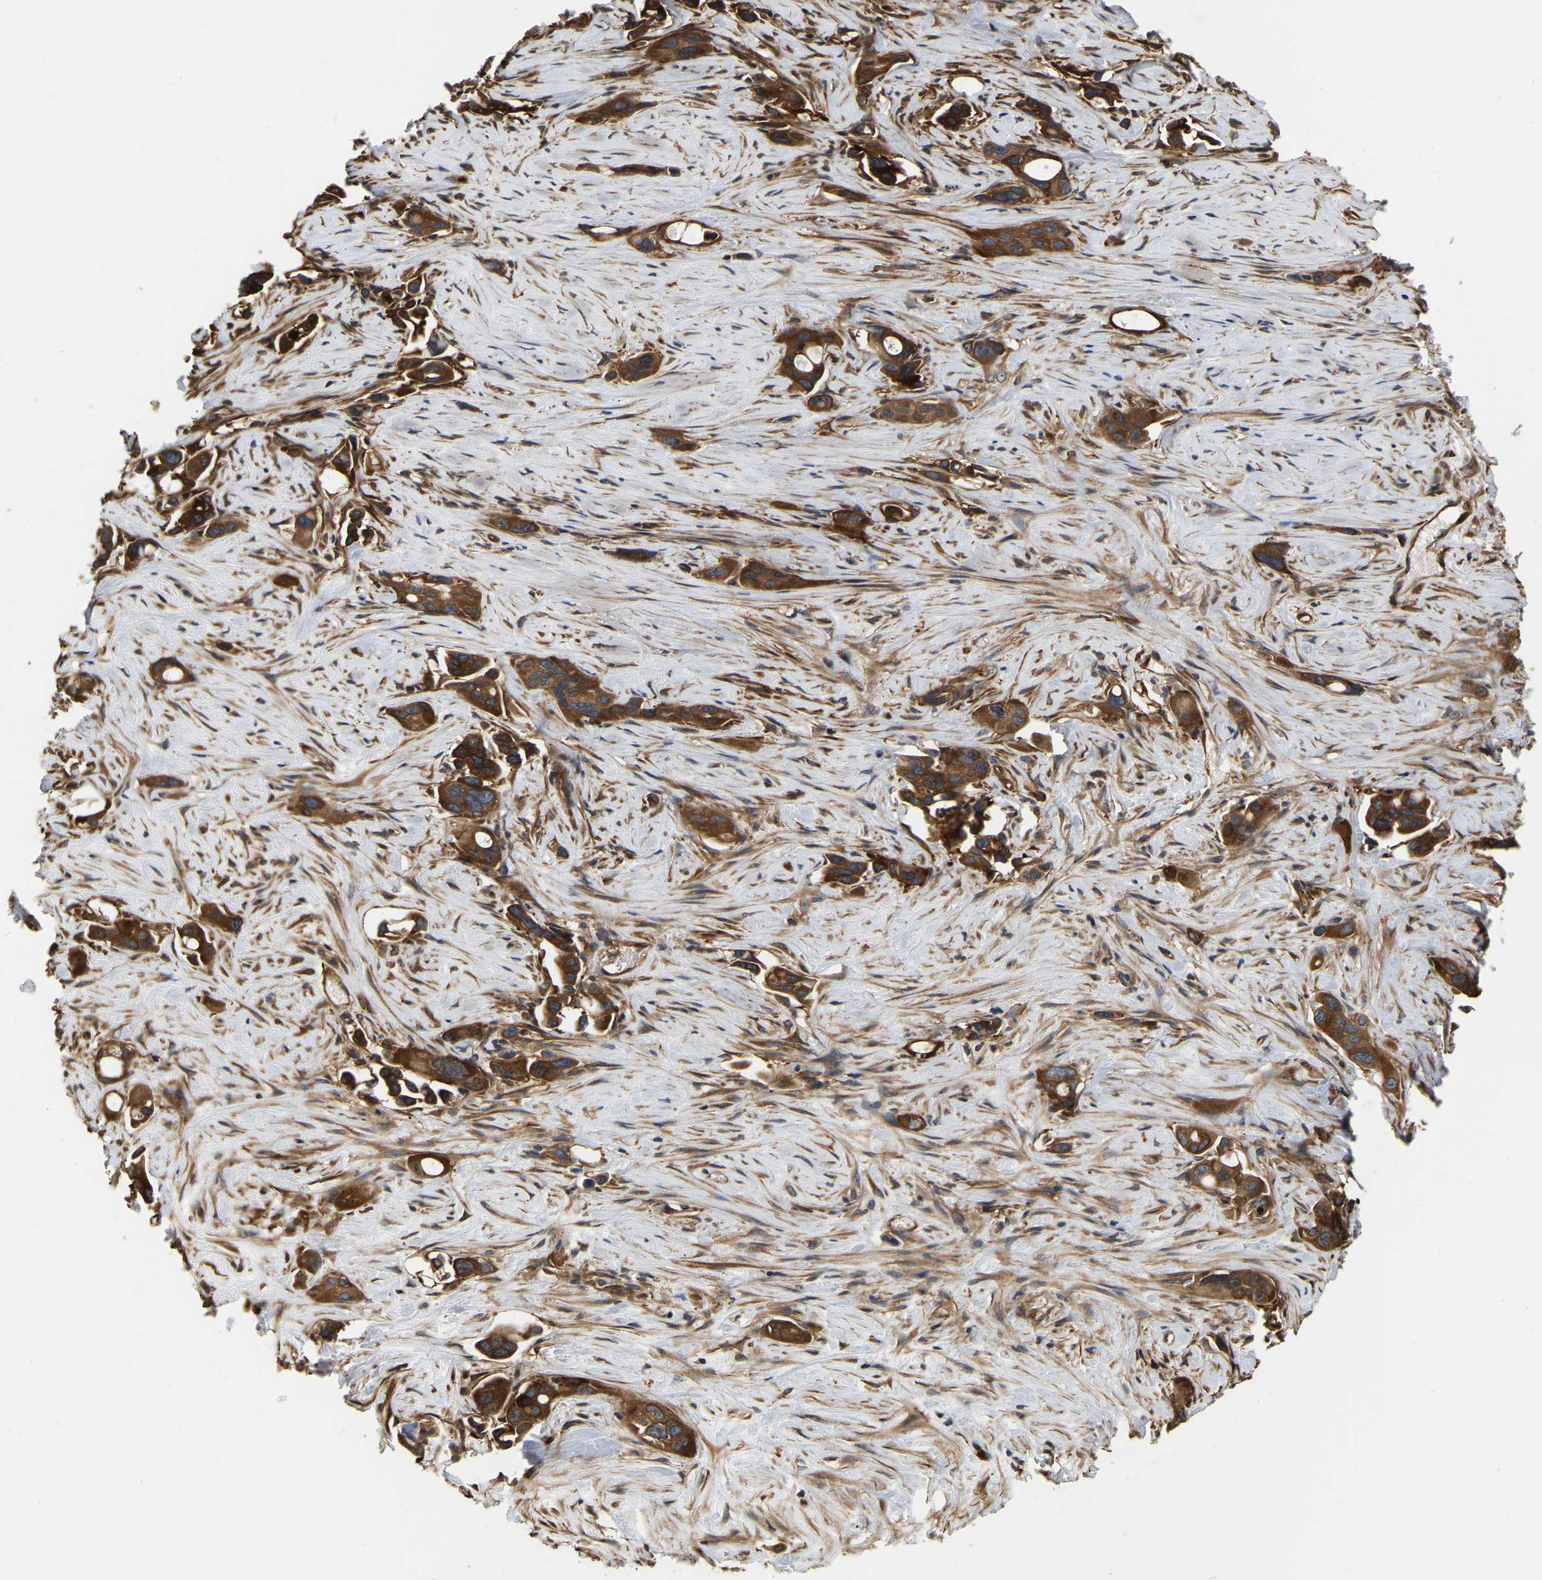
{"staining": {"intensity": "strong", "quantity": ">75%", "location": "cytoplasmic/membranous"}, "tissue": "pancreatic cancer", "cell_type": "Tumor cells", "image_type": "cancer", "snomed": [{"axis": "morphology", "description": "Adenocarcinoma, NOS"}, {"axis": "topography", "description": "Pancreas"}], "caption": "Pancreatic cancer tissue displays strong cytoplasmic/membranous staining in about >75% of tumor cells", "gene": "GARS1", "patient": {"sex": "male", "age": 53}}